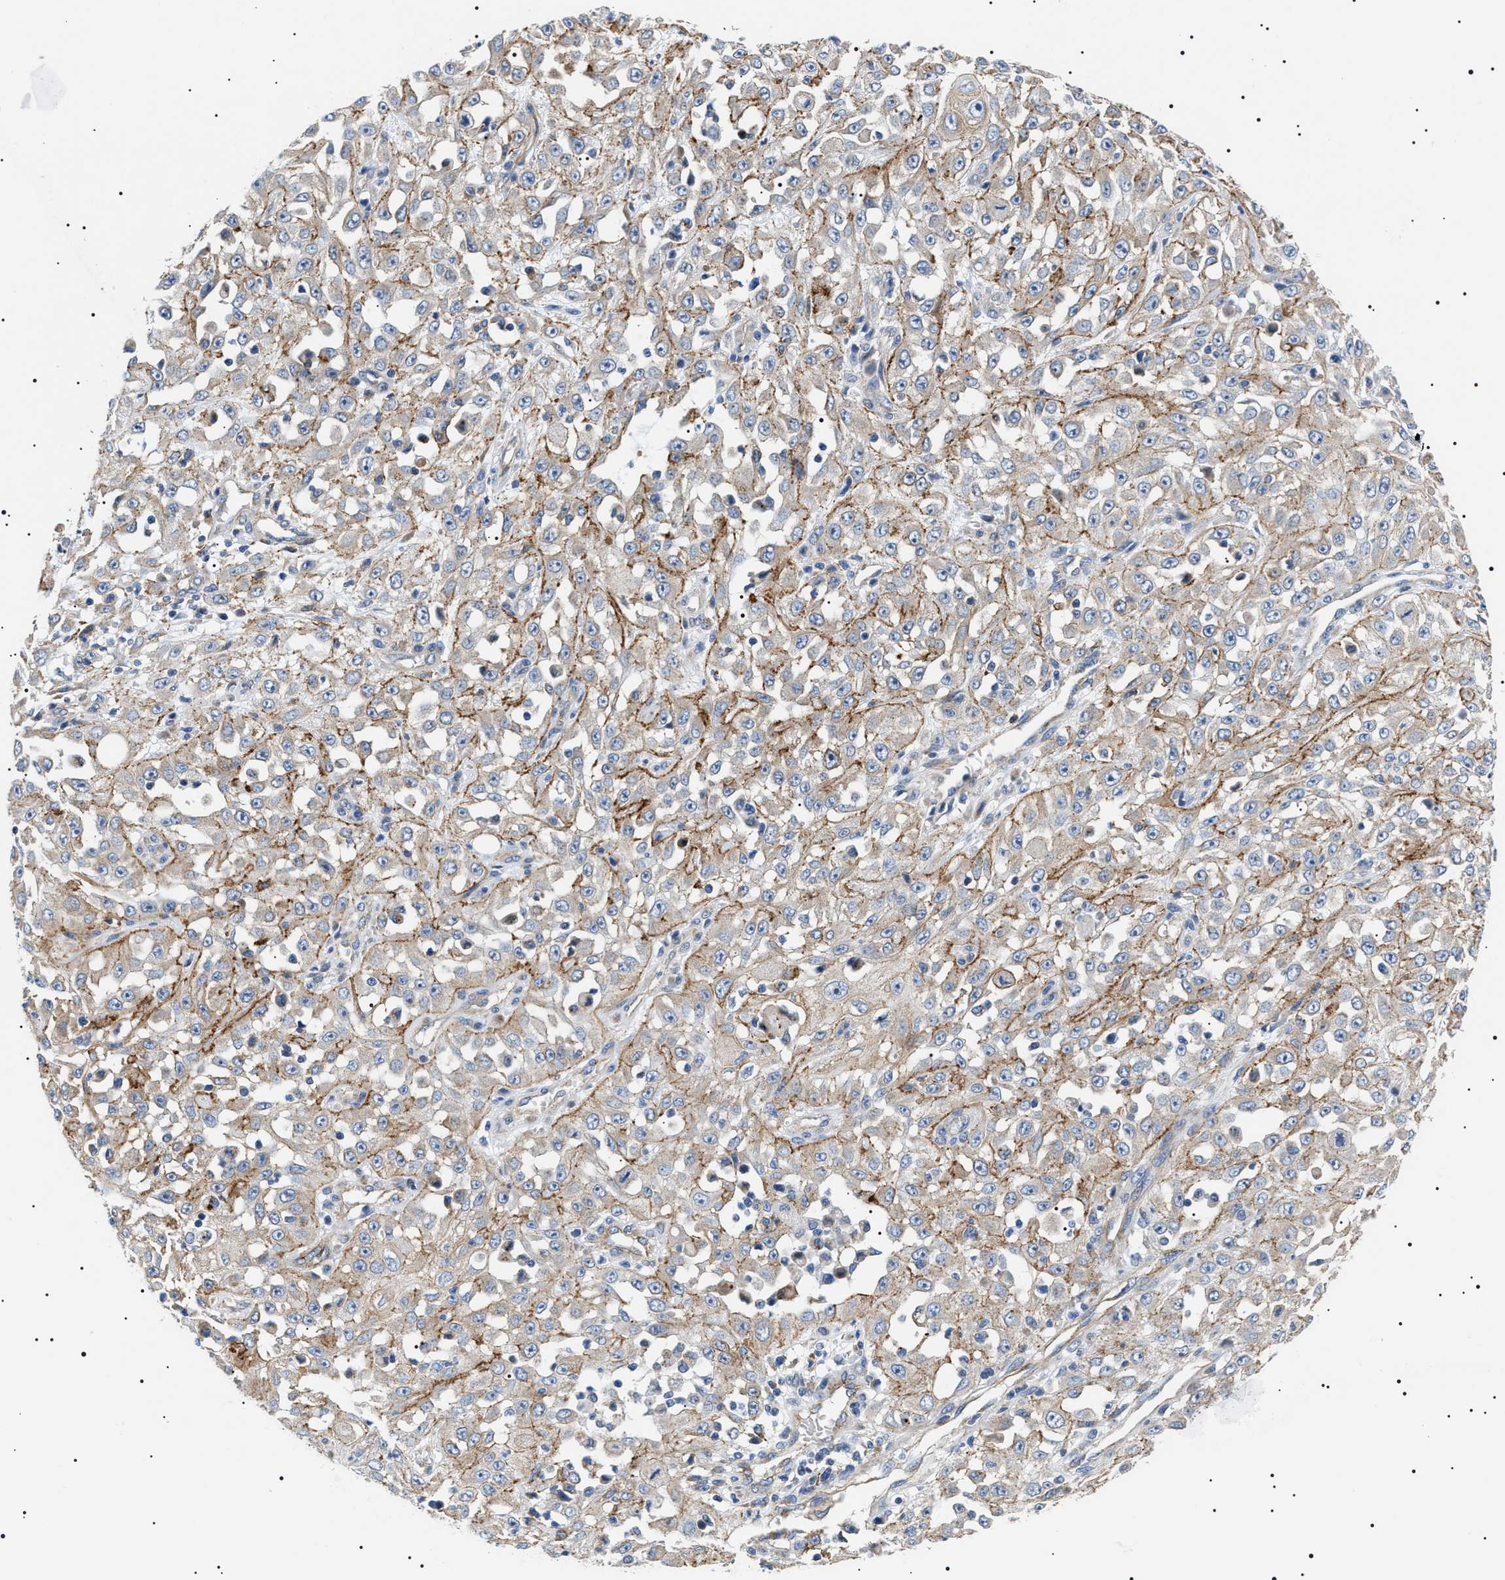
{"staining": {"intensity": "moderate", "quantity": "25%-75%", "location": "cytoplasmic/membranous"}, "tissue": "skin cancer", "cell_type": "Tumor cells", "image_type": "cancer", "snomed": [{"axis": "morphology", "description": "Squamous cell carcinoma, NOS"}, {"axis": "morphology", "description": "Squamous cell carcinoma, metastatic, NOS"}, {"axis": "topography", "description": "Skin"}, {"axis": "topography", "description": "Lymph node"}], "caption": "Immunohistochemistry image of neoplastic tissue: skin cancer (squamous cell carcinoma) stained using immunohistochemistry (IHC) displays medium levels of moderate protein expression localized specifically in the cytoplasmic/membranous of tumor cells, appearing as a cytoplasmic/membranous brown color.", "gene": "TMEM222", "patient": {"sex": "male", "age": 75}}